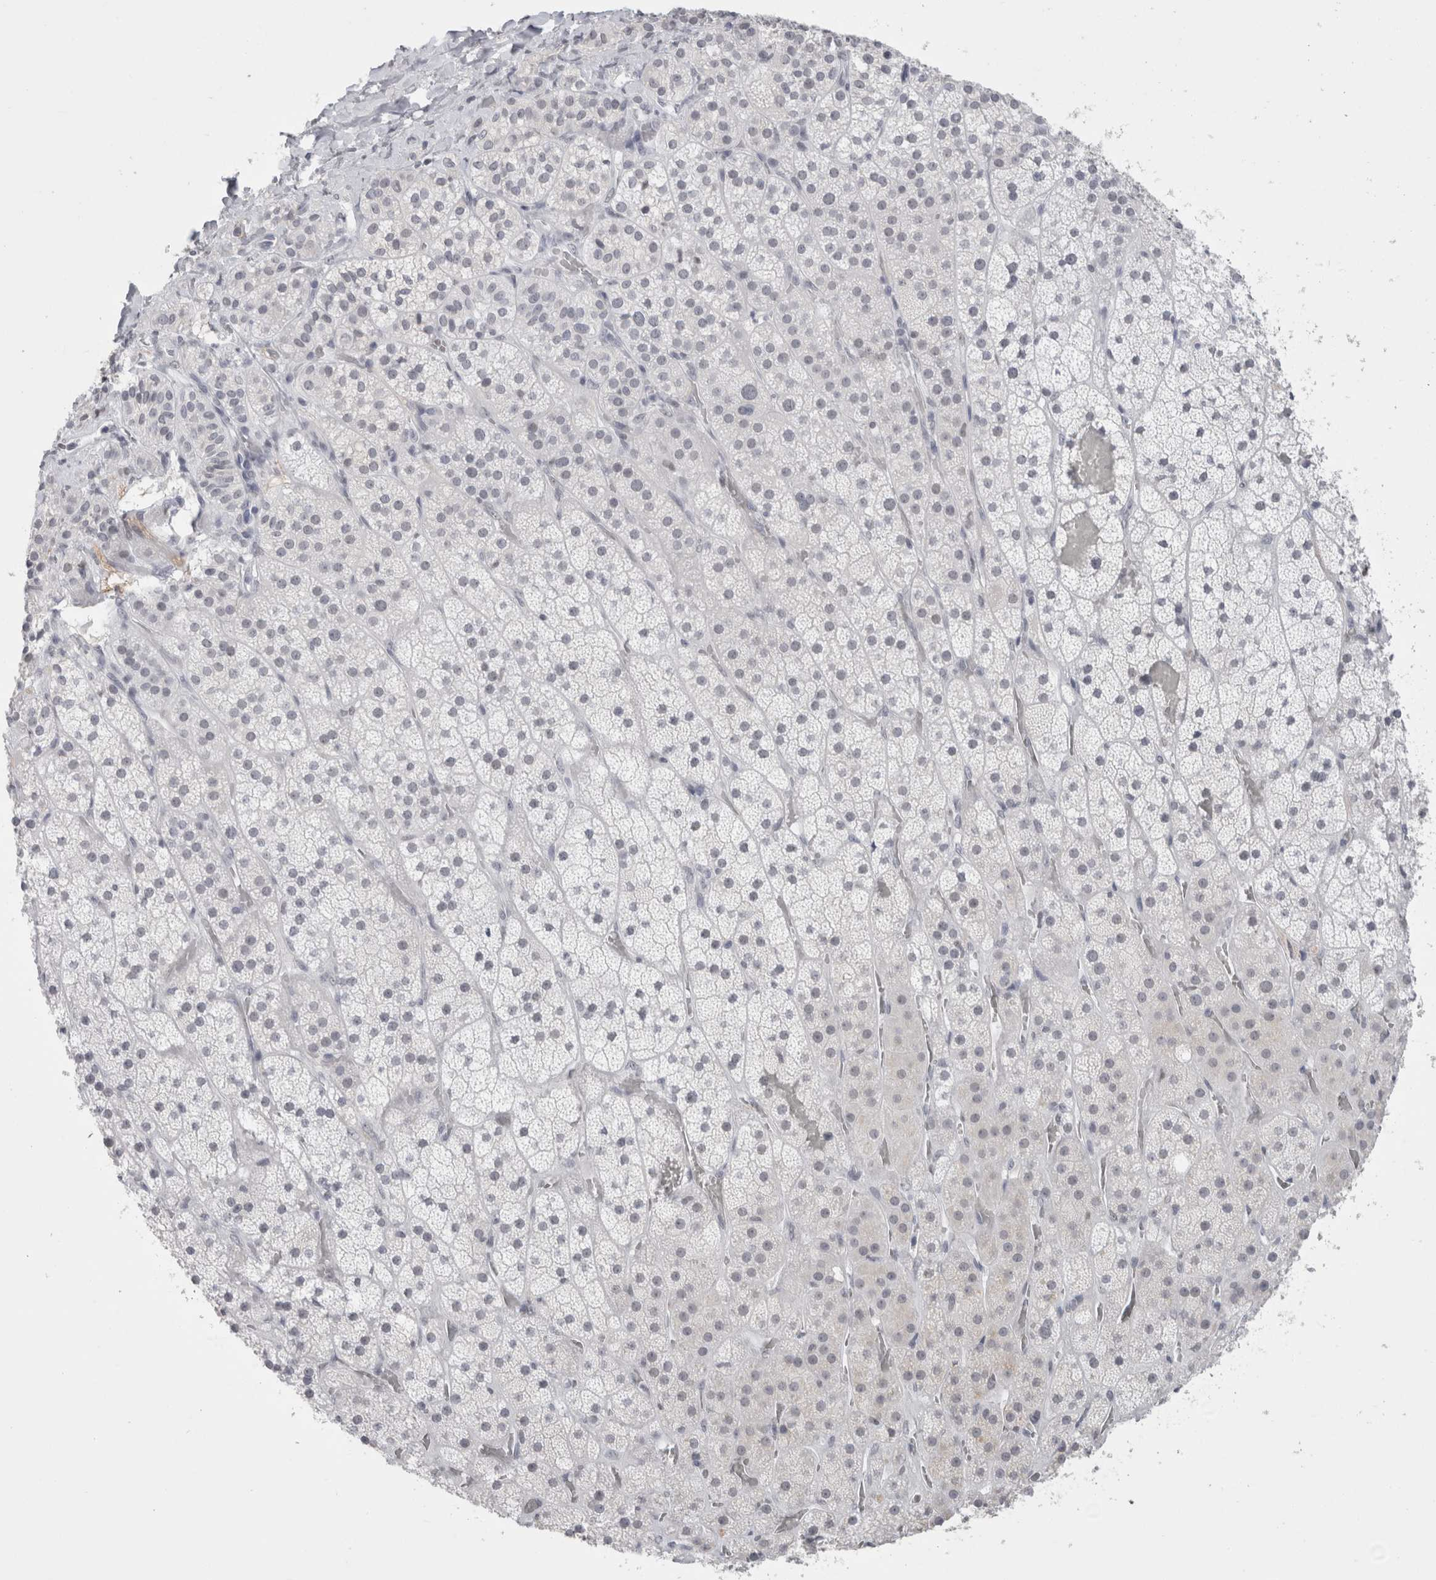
{"staining": {"intensity": "negative", "quantity": "none", "location": "none"}, "tissue": "adrenal gland", "cell_type": "Glandular cells", "image_type": "normal", "snomed": [{"axis": "morphology", "description": "Normal tissue, NOS"}, {"axis": "topography", "description": "Adrenal gland"}], "caption": "DAB (3,3'-diaminobenzidine) immunohistochemical staining of normal adrenal gland reveals no significant positivity in glandular cells. The staining is performed using DAB brown chromogen with nuclei counter-stained in using hematoxylin.", "gene": "SMARCC1", "patient": {"sex": "male", "age": 57}}